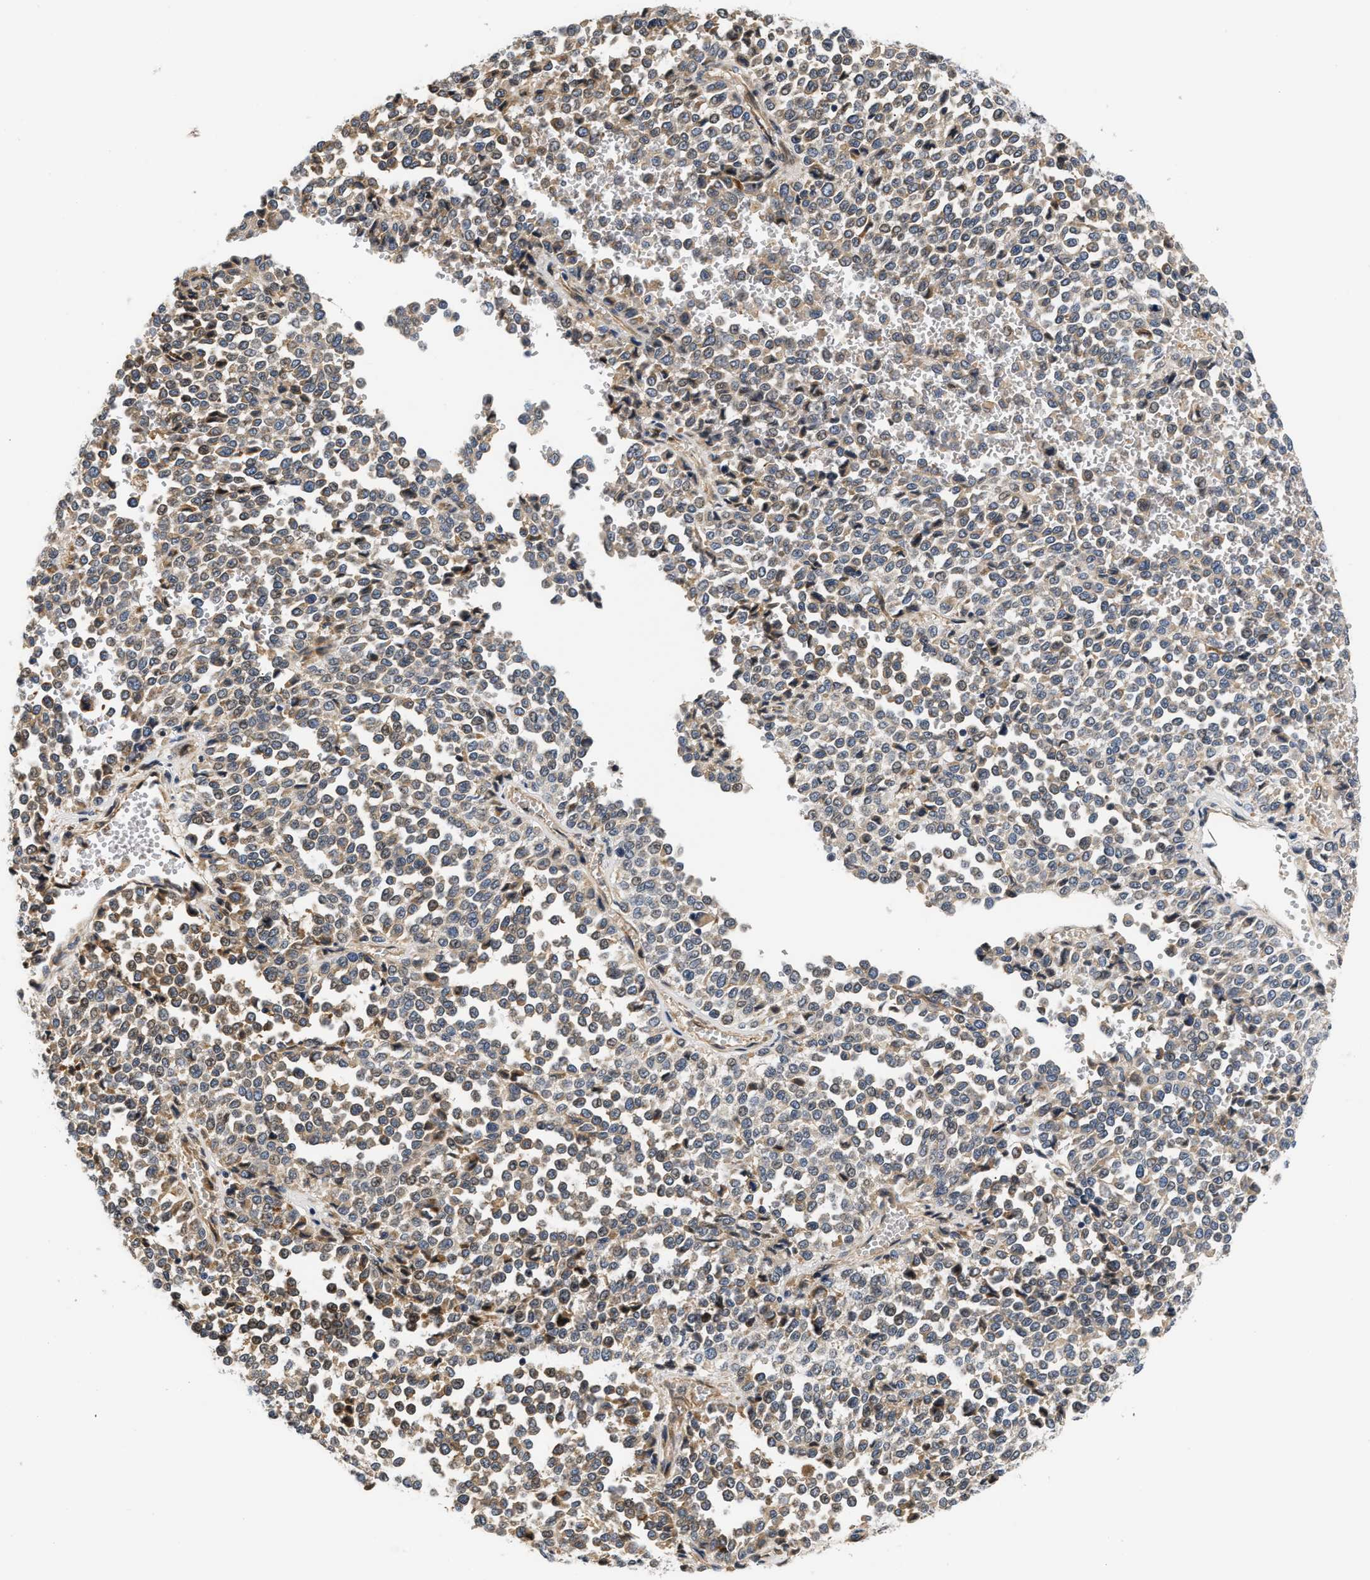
{"staining": {"intensity": "weak", "quantity": ">75%", "location": "cytoplasmic/membranous"}, "tissue": "melanoma", "cell_type": "Tumor cells", "image_type": "cancer", "snomed": [{"axis": "morphology", "description": "Malignant melanoma, Metastatic site"}, {"axis": "topography", "description": "Pancreas"}], "caption": "Immunohistochemical staining of human malignant melanoma (metastatic site) reveals low levels of weak cytoplasmic/membranous expression in about >75% of tumor cells.", "gene": "TNIP2", "patient": {"sex": "female", "age": 30}}